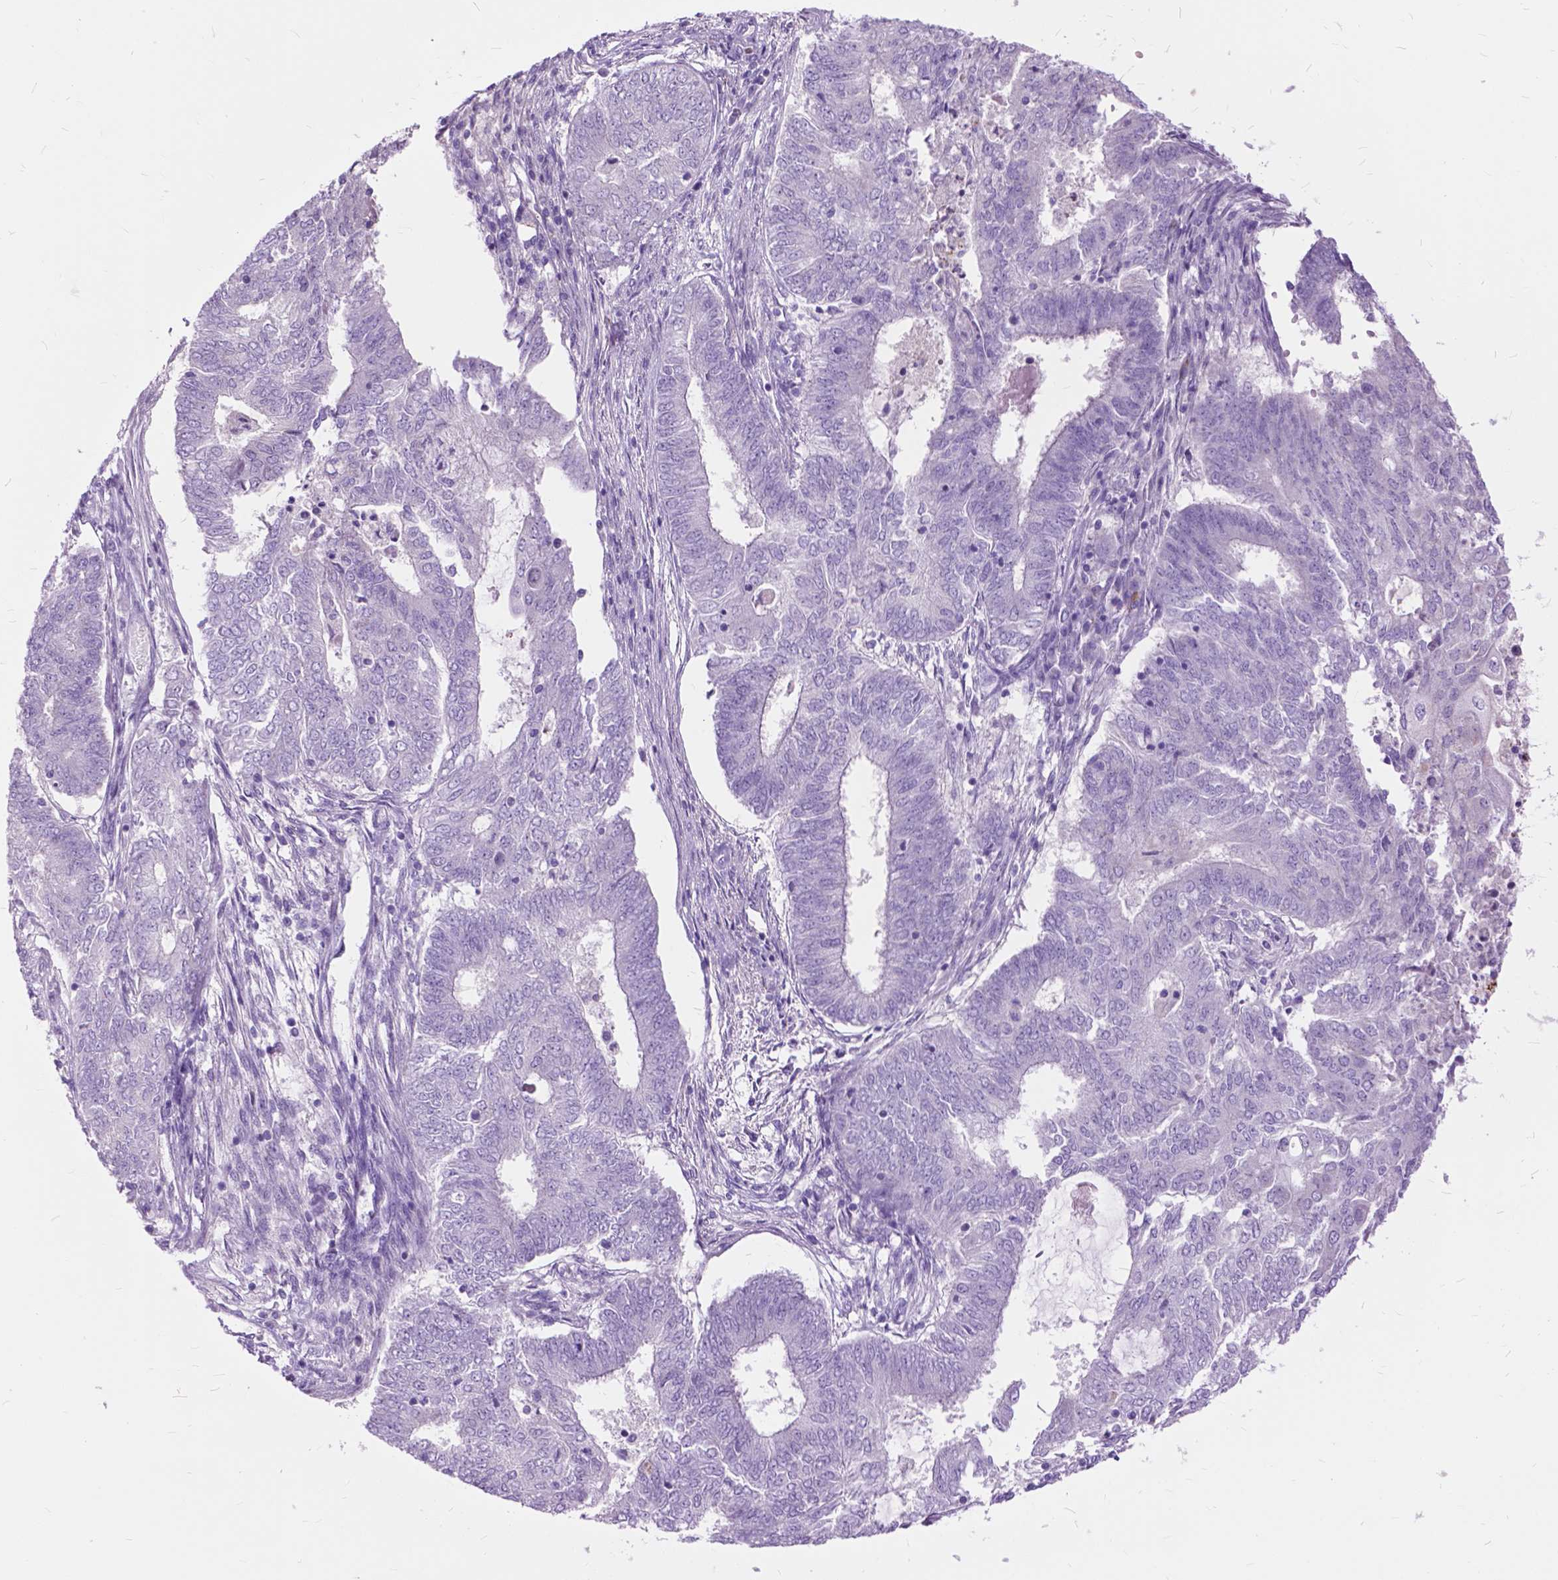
{"staining": {"intensity": "negative", "quantity": "none", "location": "none"}, "tissue": "endometrial cancer", "cell_type": "Tumor cells", "image_type": "cancer", "snomed": [{"axis": "morphology", "description": "Adenocarcinoma, NOS"}, {"axis": "topography", "description": "Endometrium"}], "caption": "Immunohistochemistry (IHC) of human adenocarcinoma (endometrial) exhibits no positivity in tumor cells.", "gene": "PRR35", "patient": {"sex": "female", "age": 62}}